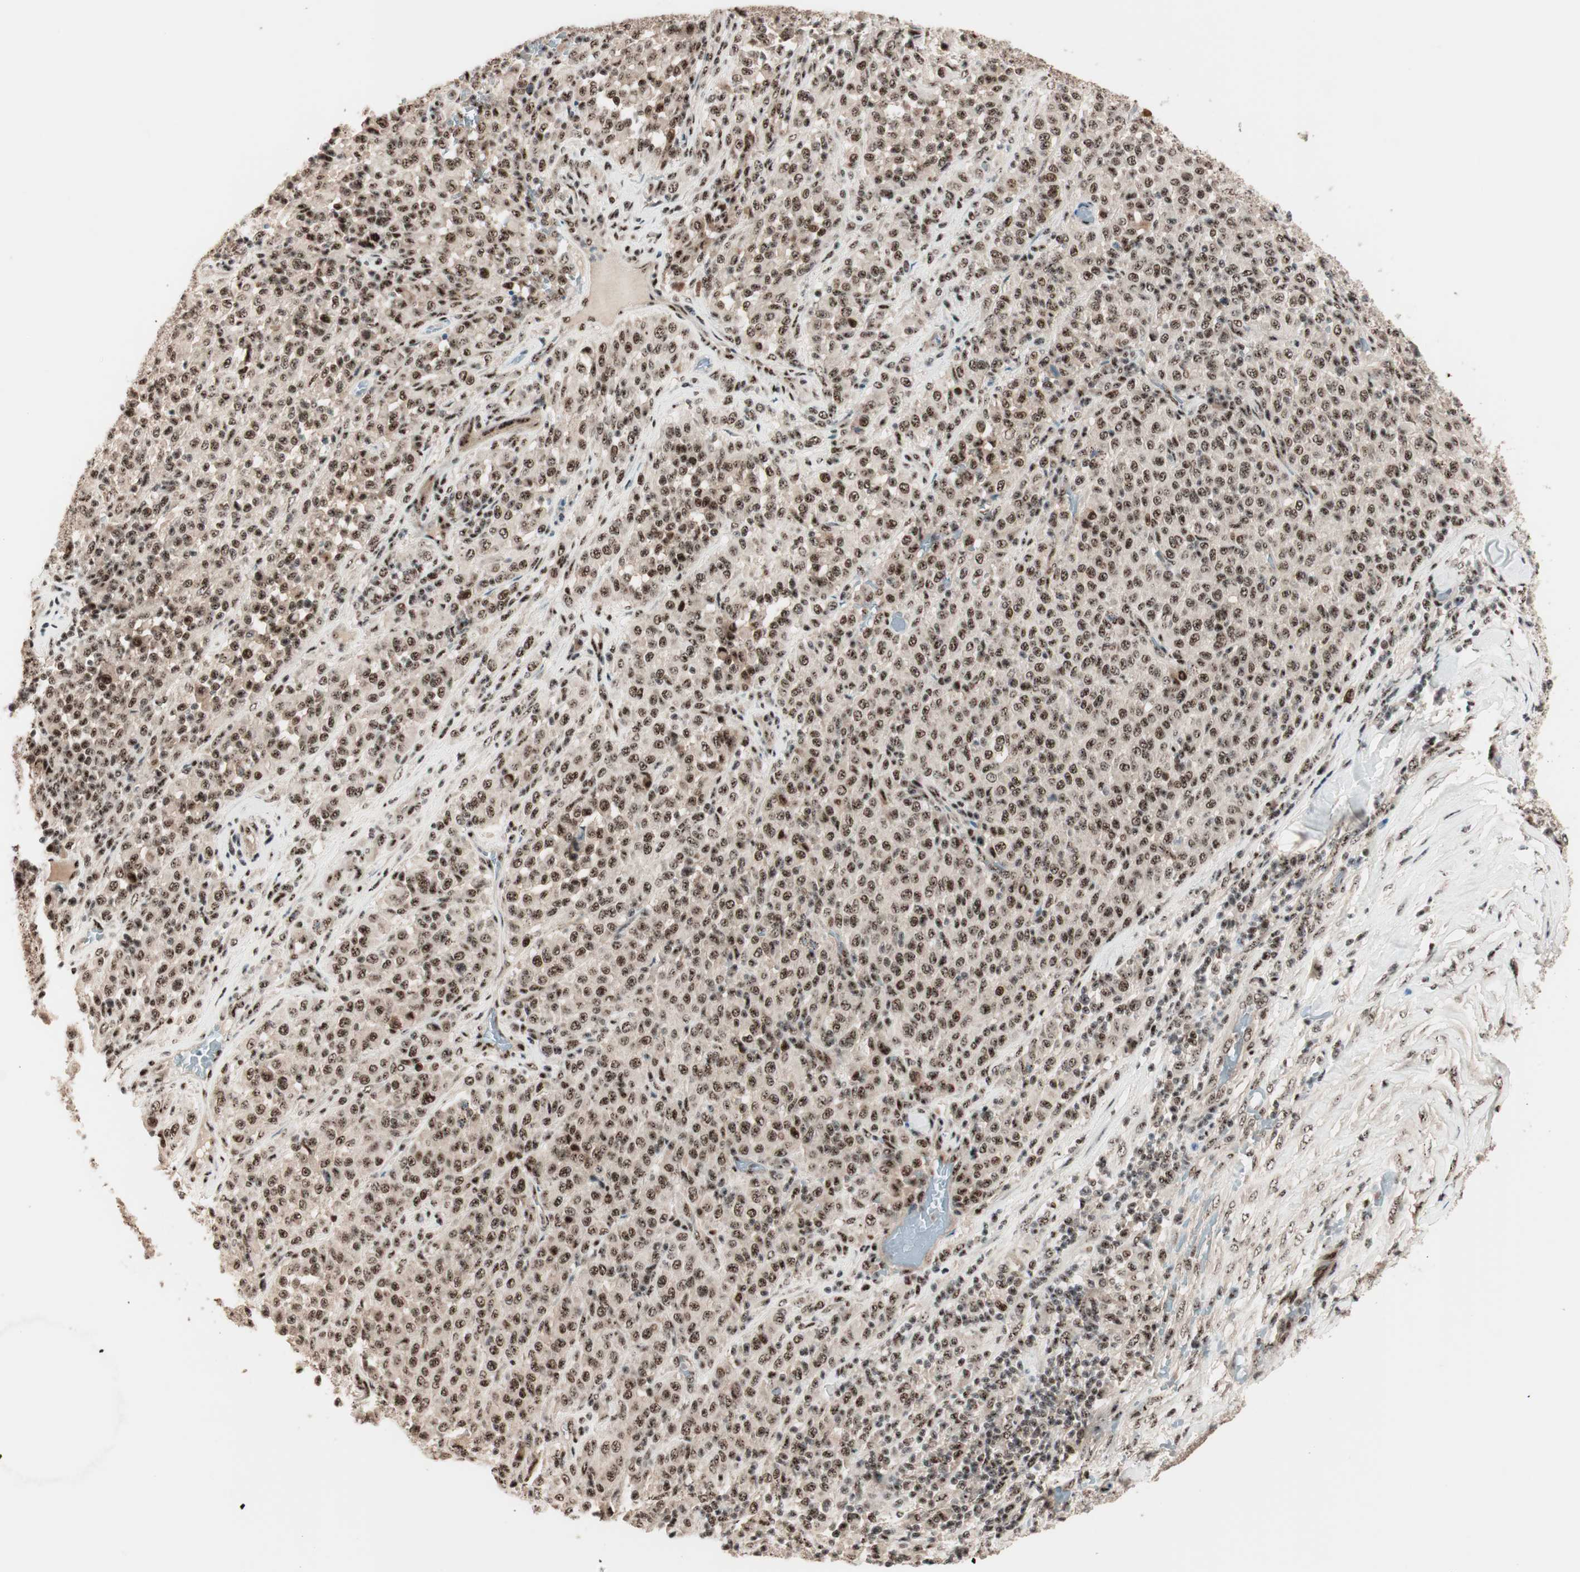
{"staining": {"intensity": "strong", "quantity": ">75%", "location": "nuclear"}, "tissue": "melanoma", "cell_type": "Tumor cells", "image_type": "cancer", "snomed": [{"axis": "morphology", "description": "Malignant melanoma, Metastatic site"}, {"axis": "topography", "description": "Pancreas"}], "caption": "Immunohistochemical staining of human melanoma exhibits strong nuclear protein positivity in about >75% of tumor cells. The staining was performed using DAB (3,3'-diaminobenzidine) to visualize the protein expression in brown, while the nuclei were stained in blue with hematoxylin (Magnification: 20x).", "gene": "NR5A2", "patient": {"sex": "female", "age": 30}}